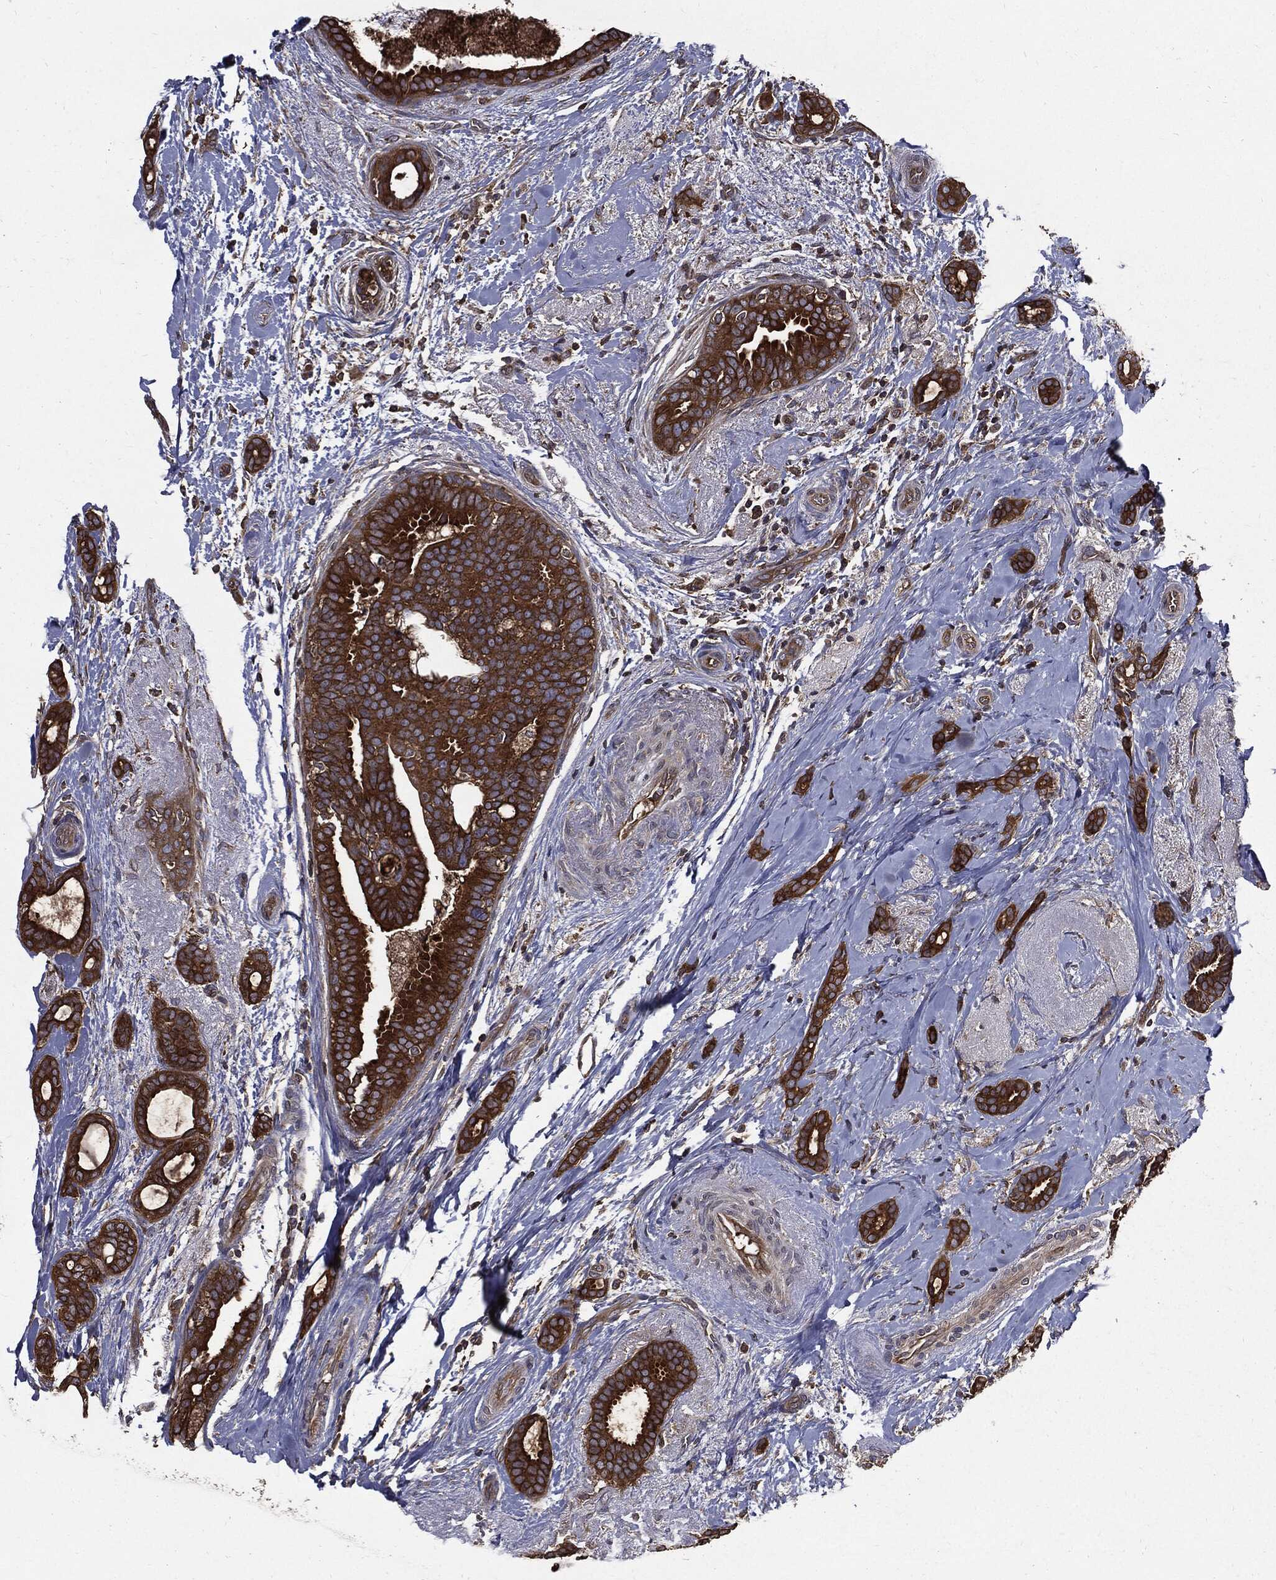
{"staining": {"intensity": "strong", "quantity": ">75%", "location": "cytoplasmic/membranous"}, "tissue": "breast cancer", "cell_type": "Tumor cells", "image_type": "cancer", "snomed": [{"axis": "morphology", "description": "Duct carcinoma"}, {"axis": "topography", "description": "Breast"}], "caption": "Breast intraductal carcinoma stained with DAB immunohistochemistry exhibits high levels of strong cytoplasmic/membranous staining in about >75% of tumor cells. (IHC, brightfield microscopy, high magnification).", "gene": "PDCD6IP", "patient": {"sex": "female", "age": 51}}